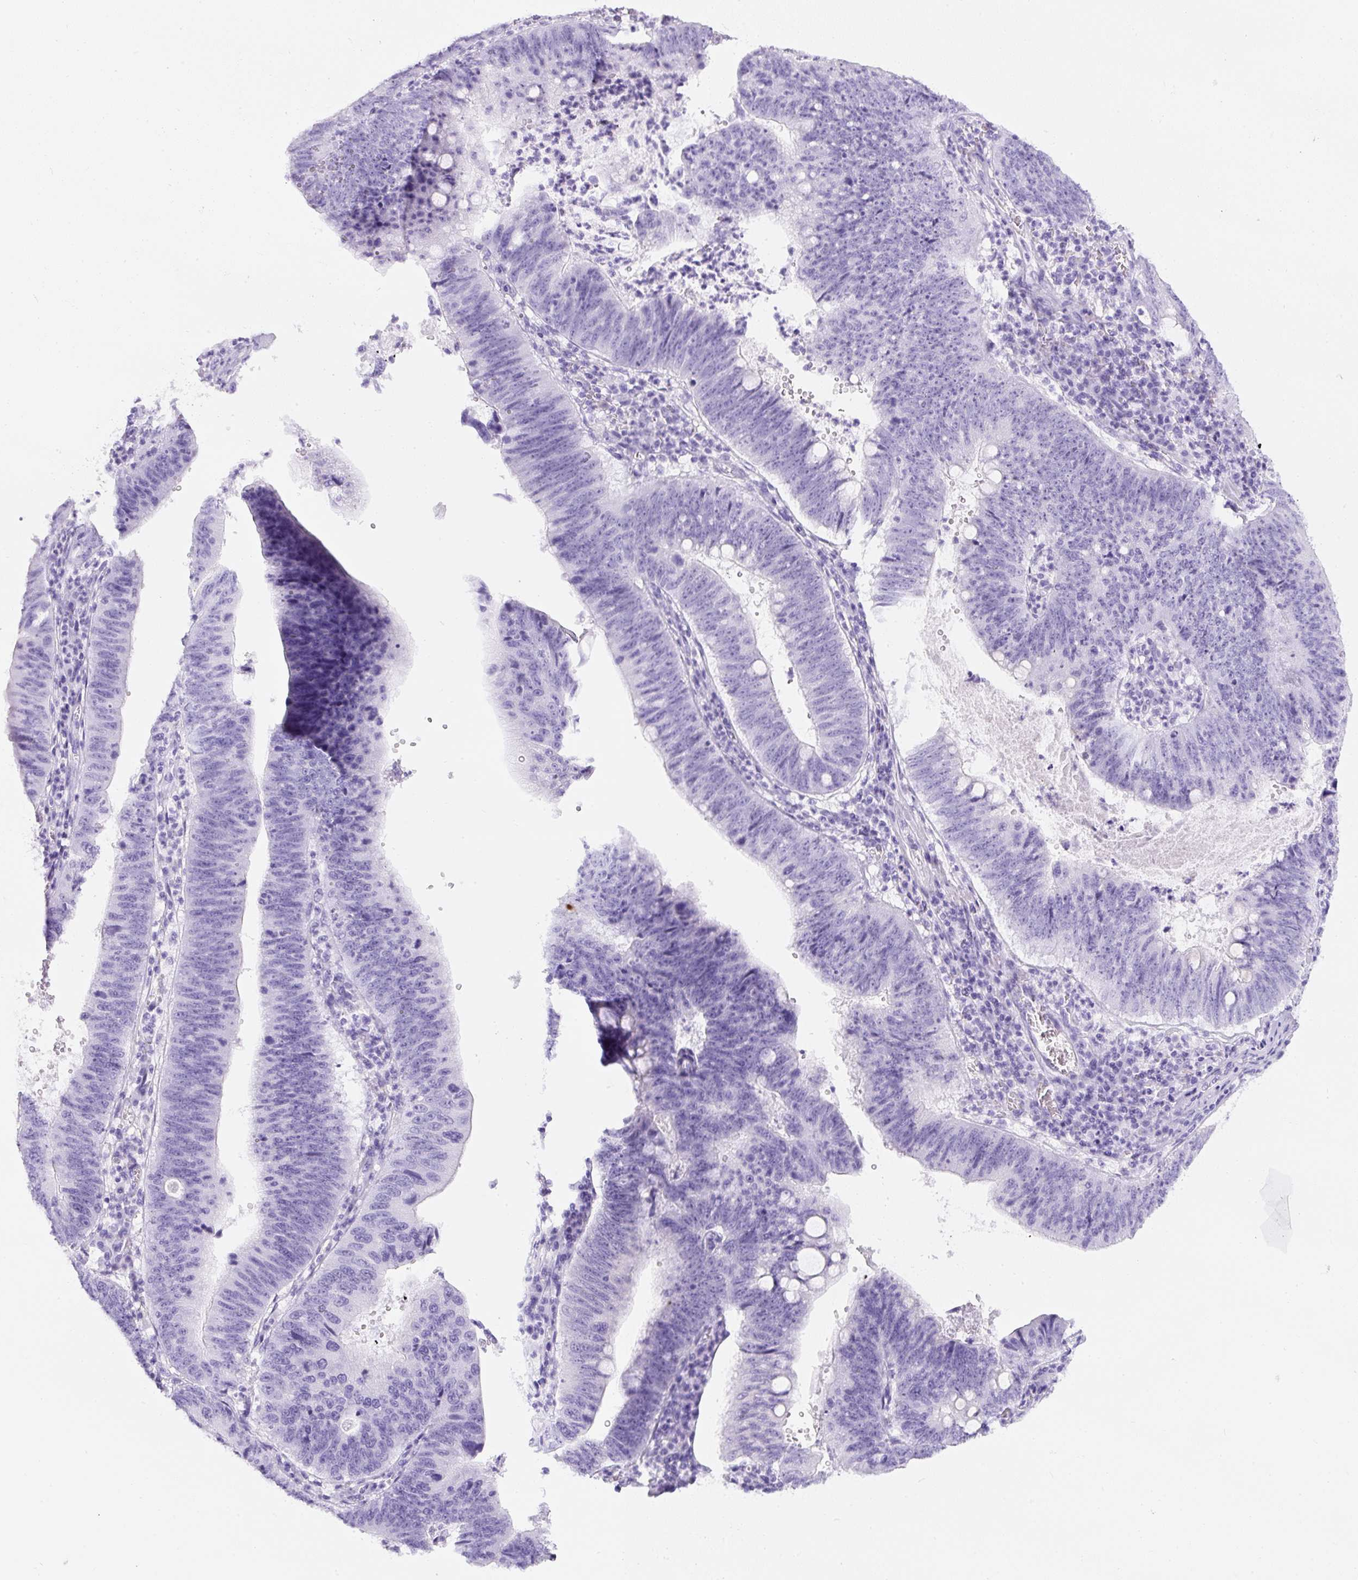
{"staining": {"intensity": "negative", "quantity": "none", "location": "none"}, "tissue": "stomach cancer", "cell_type": "Tumor cells", "image_type": "cancer", "snomed": [{"axis": "morphology", "description": "Adenocarcinoma, NOS"}, {"axis": "topography", "description": "Stomach"}], "caption": "Immunohistochemistry (IHC) micrograph of stomach cancer (adenocarcinoma) stained for a protein (brown), which shows no expression in tumor cells.", "gene": "TMEM200B", "patient": {"sex": "male", "age": 59}}